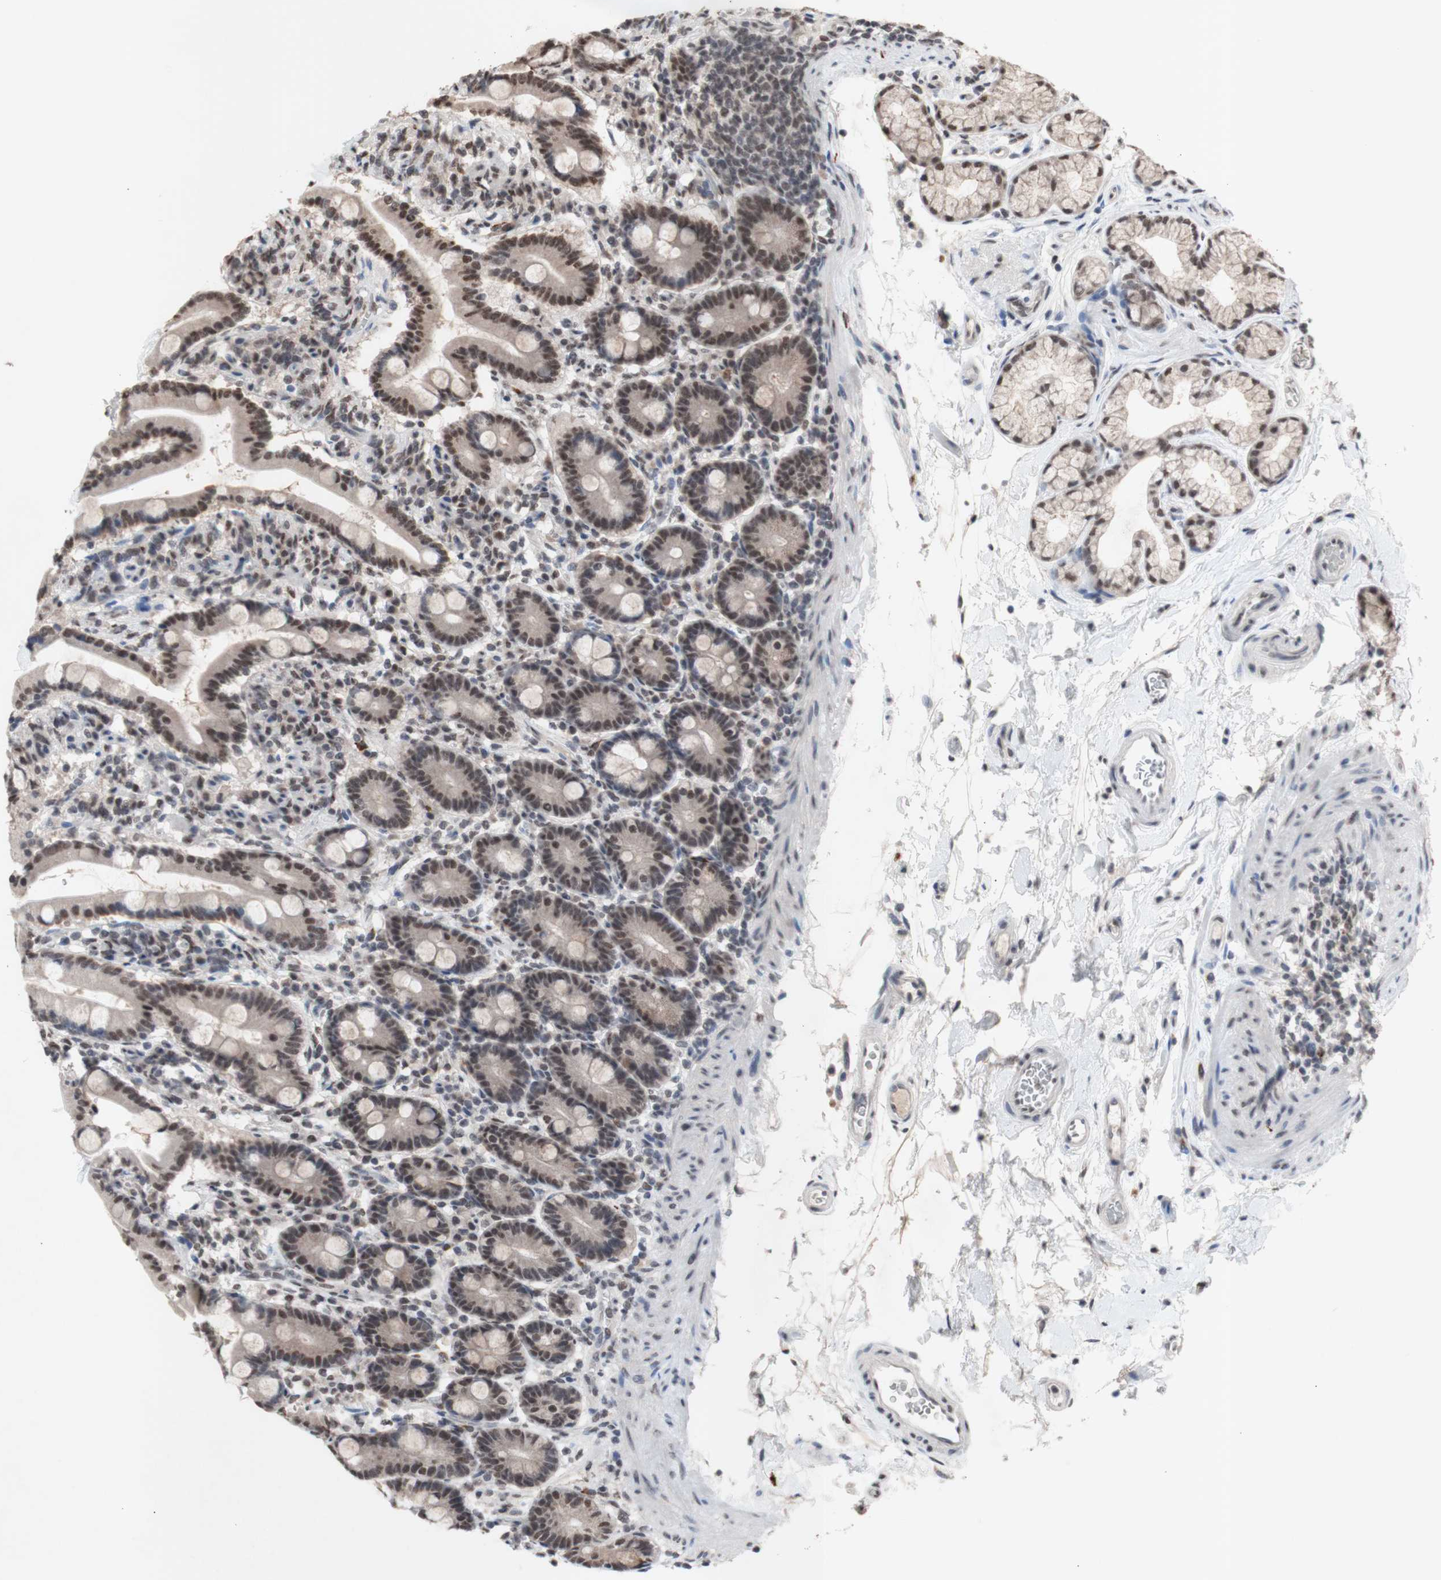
{"staining": {"intensity": "moderate", "quantity": ">75%", "location": "nuclear"}, "tissue": "duodenum", "cell_type": "Glandular cells", "image_type": "normal", "snomed": [{"axis": "morphology", "description": "Normal tissue, NOS"}, {"axis": "topography", "description": "Duodenum"}], "caption": "The photomicrograph reveals staining of unremarkable duodenum, revealing moderate nuclear protein staining (brown color) within glandular cells. (Stains: DAB in brown, nuclei in blue, Microscopy: brightfield microscopy at high magnification).", "gene": "SFPQ", "patient": {"sex": "male", "age": 54}}